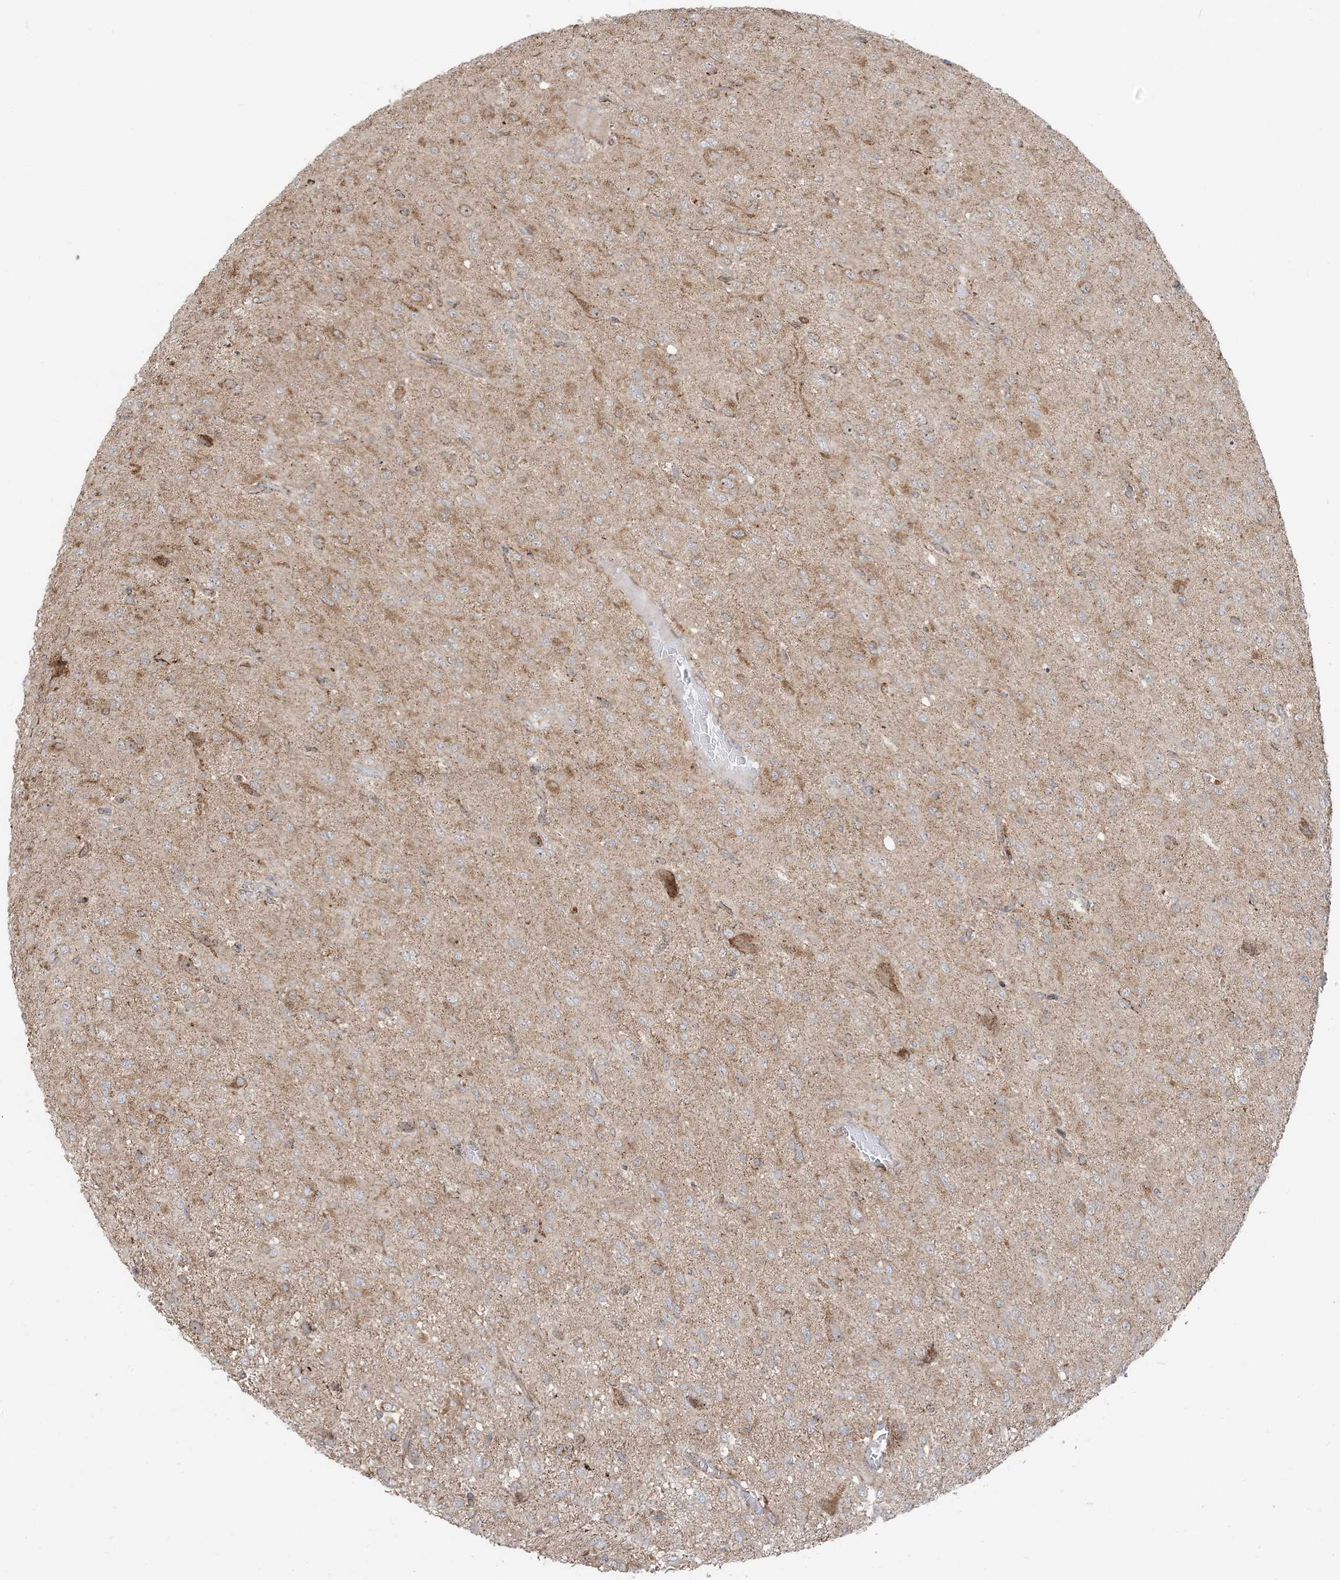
{"staining": {"intensity": "moderate", "quantity": "<25%", "location": "cytoplasmic/membranous"}, "tissue": "glioma", "cell_type": "Tumor cells", "image_type": "cancer", "snomed": [{"axis": "morphology", "description": "Glioma, malignant, High grade"}, {"axis": "topography", "description": "Brain"}], "caption": "Brown immunohistochemical staining in human high-grade glioma (malignant) shows moderate cytoplasmic/membranous expression in about <25% of tumor cells.", "gene": "MAPKBP1", "patient": {"sex": "female", "age": 59}}